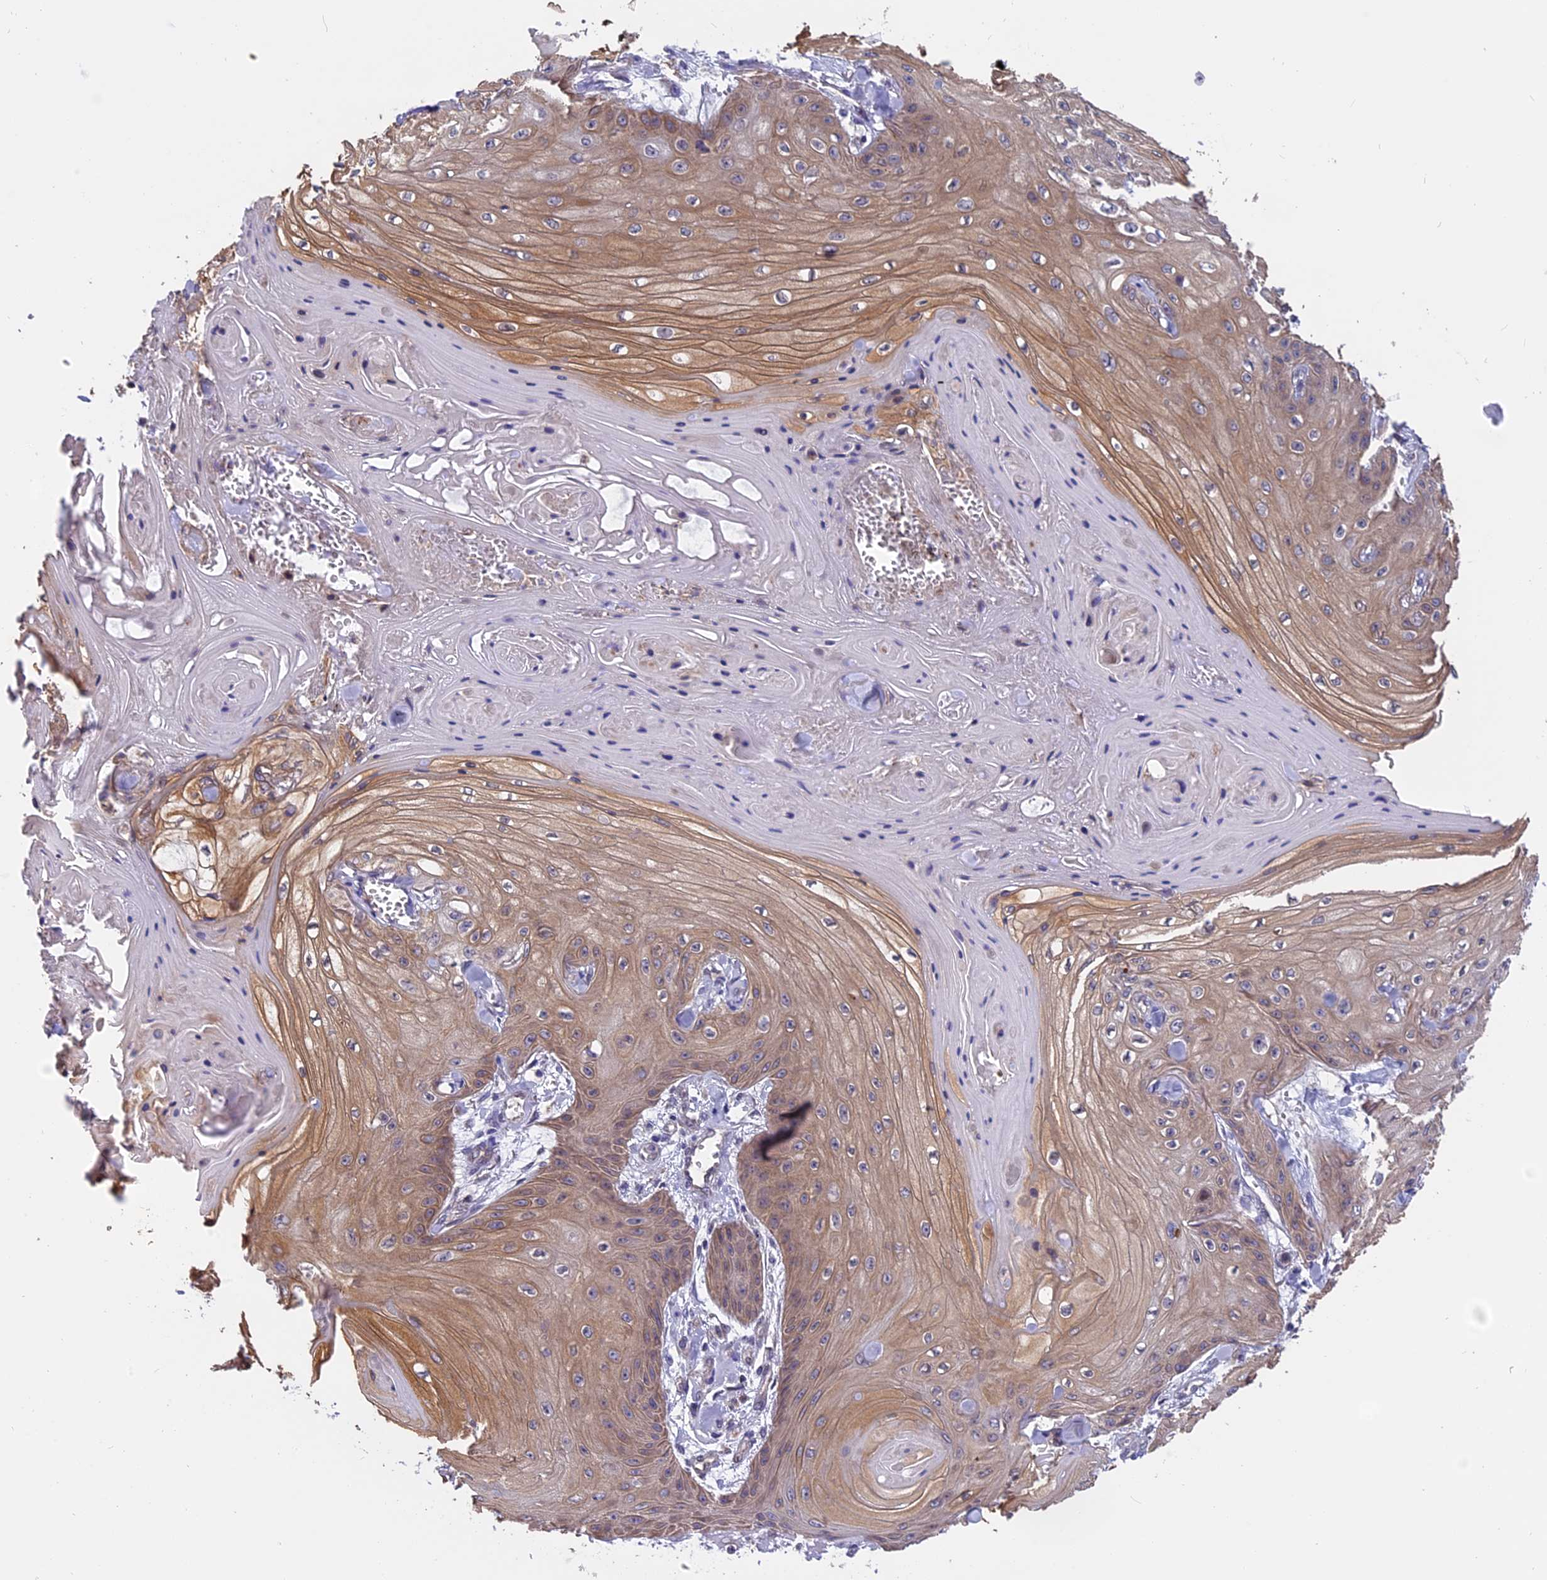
{"staining": {"intensity": "weak", "quantity": "25%-75%", "location": "cytoplasmic/membranous"}, "tissue": "skin cancer", "cell_type": "Tumor cells", "image_type": "cancer", "snomed": [{"axis": "morphology", "description": "Squamous cell carcinoma, NOS"}, {"axis": "topography", "description": "Skin"}], "caption": "Immunohistochemical staining of human skin cancer (squamous cell carcinoma) demonstrates low levels of weak cytoplasmic/membranous protein expression in about 25%-75% of tumor cells.", "gene": "CHMP2A", "patient": {"sex": "male", "age": 74}}